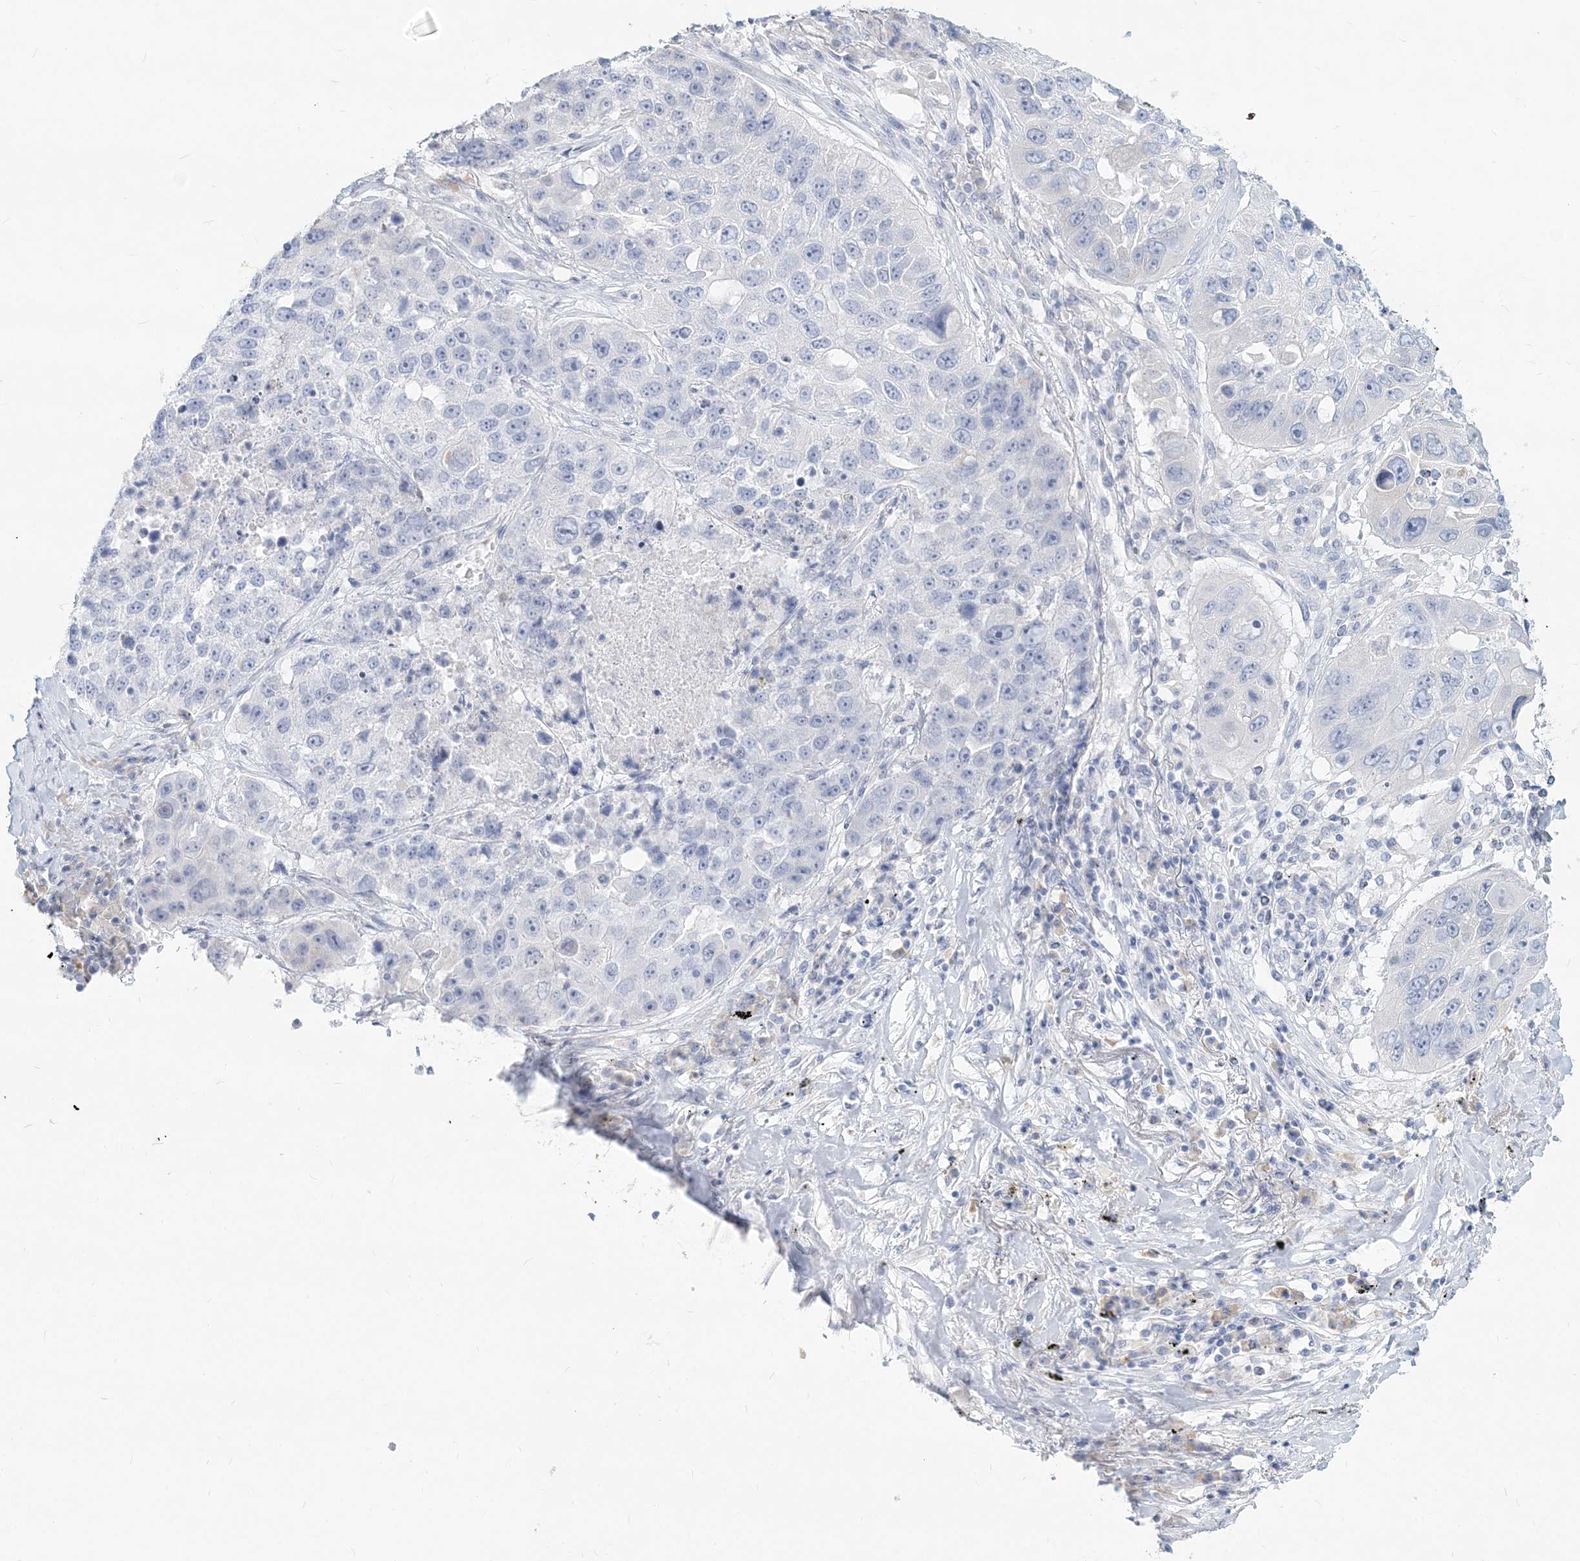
{"staining": {"intensity": "negative", "quantity": "none", "location": "none"}, "tissue": "lung cancer", "cell_type": "Tumor cells", "image_type": "cancer", "snomed": [{"axis": "morphology", "description": "Squamous cell carcinoma, NOS"}, {"axis": "topography", "description": "Lung"}], "caption": "Protein analysis of lung squamous cell carcinoma demonstrates no significant staining in tumor cells.", "gene": "CSN1S1", "patient": {"sex": "male", "age": 61}}